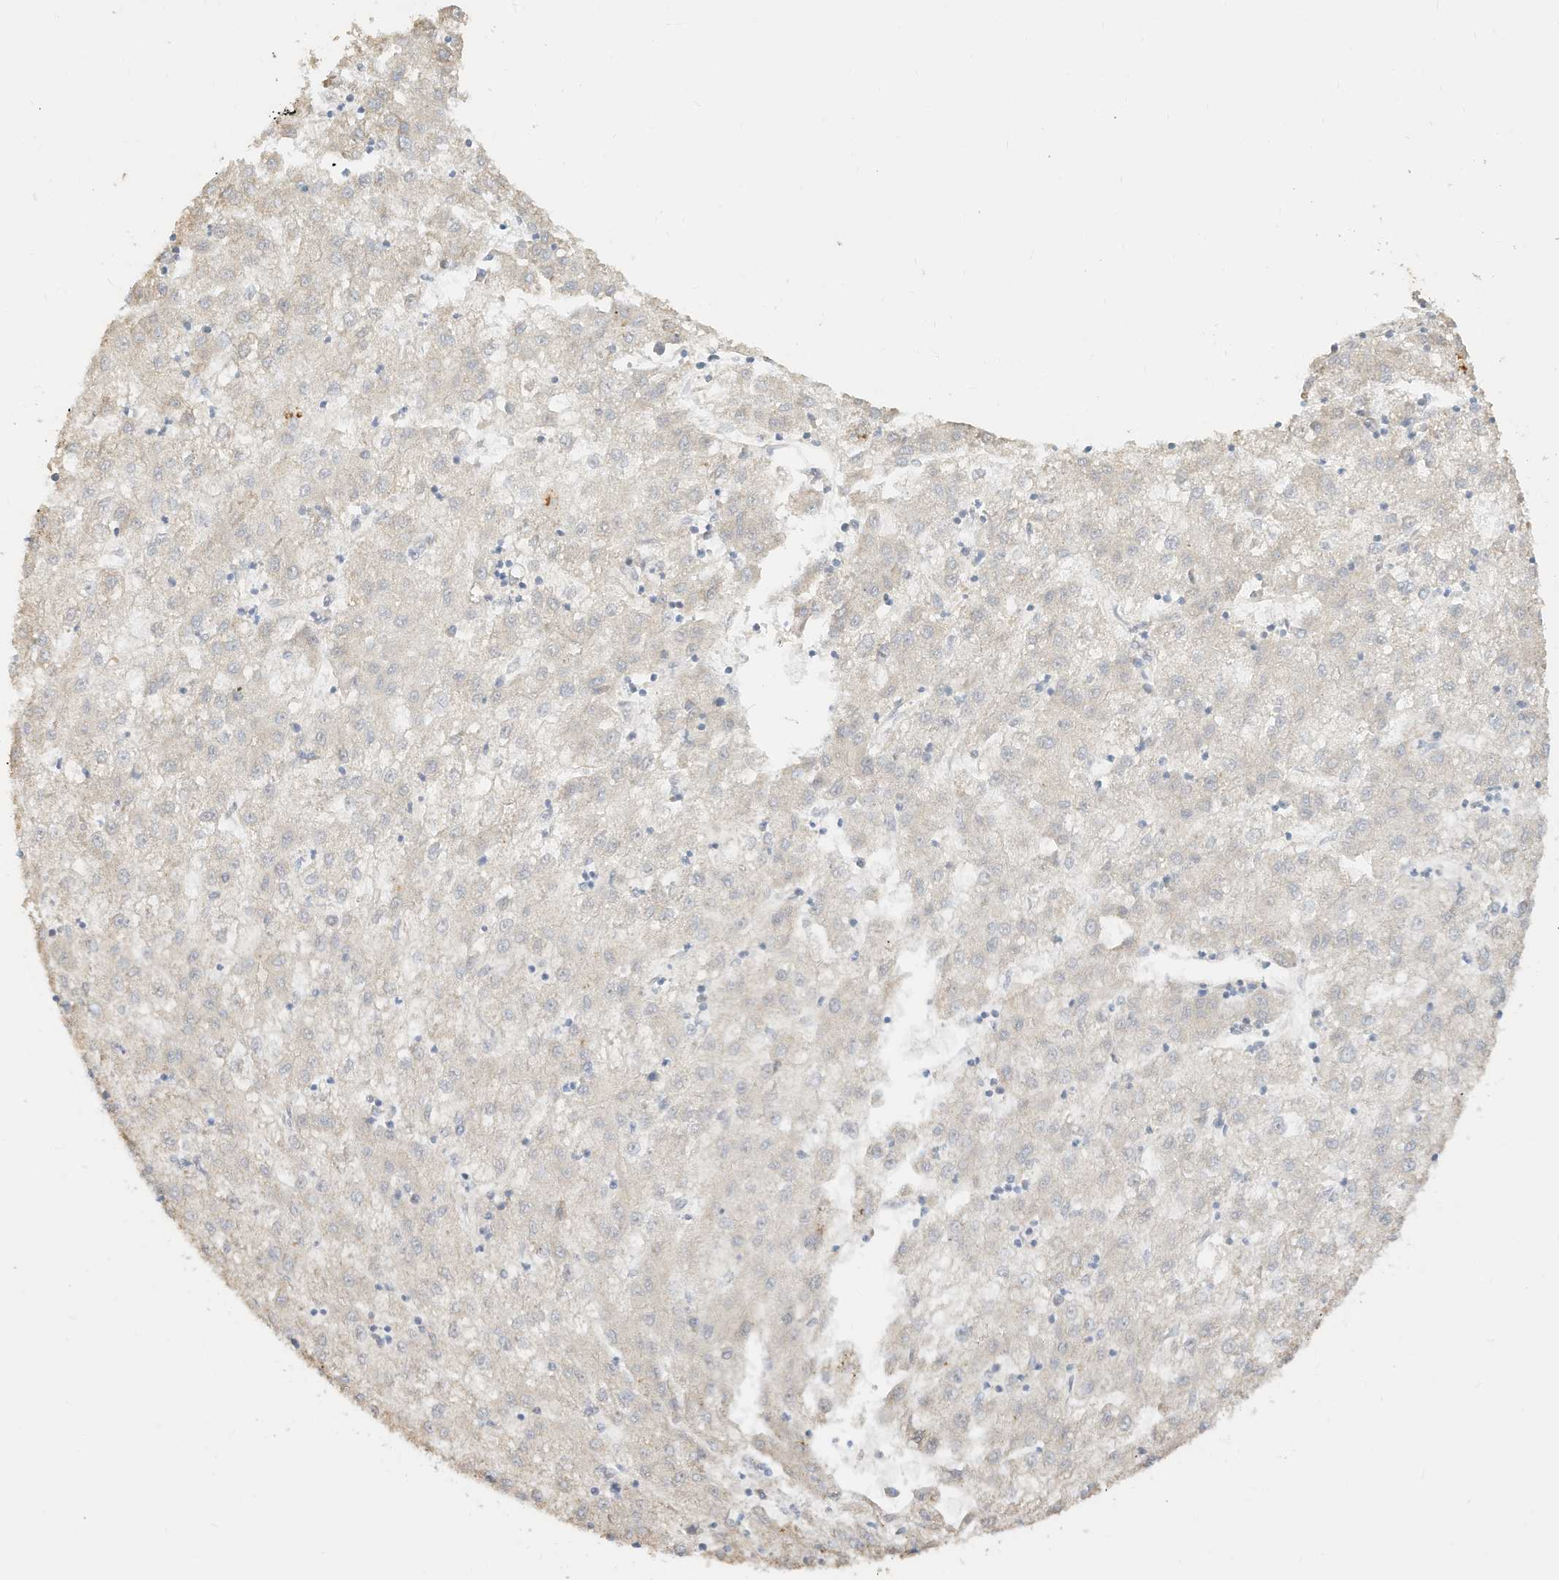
{"staining": {"intensity": "negative", "quantity": "none", "location": "none"}, "tissue": "liver cancer", "cell_type": "Tumor cells", "image_type": "cancer", "snomed": [{"axis": "morphology", "description": "Carcinoma, Hepatocellular, NOS"}, {"axis": "topography", "description": "Liver"}], "caption": "Immunohistochemistry (IHC) of human liver hepatocellular carcinoma demonstrates no positivity in tumor cells.", "gene": "CAGE1", "patient": {"sex": "male", "age": 72}}